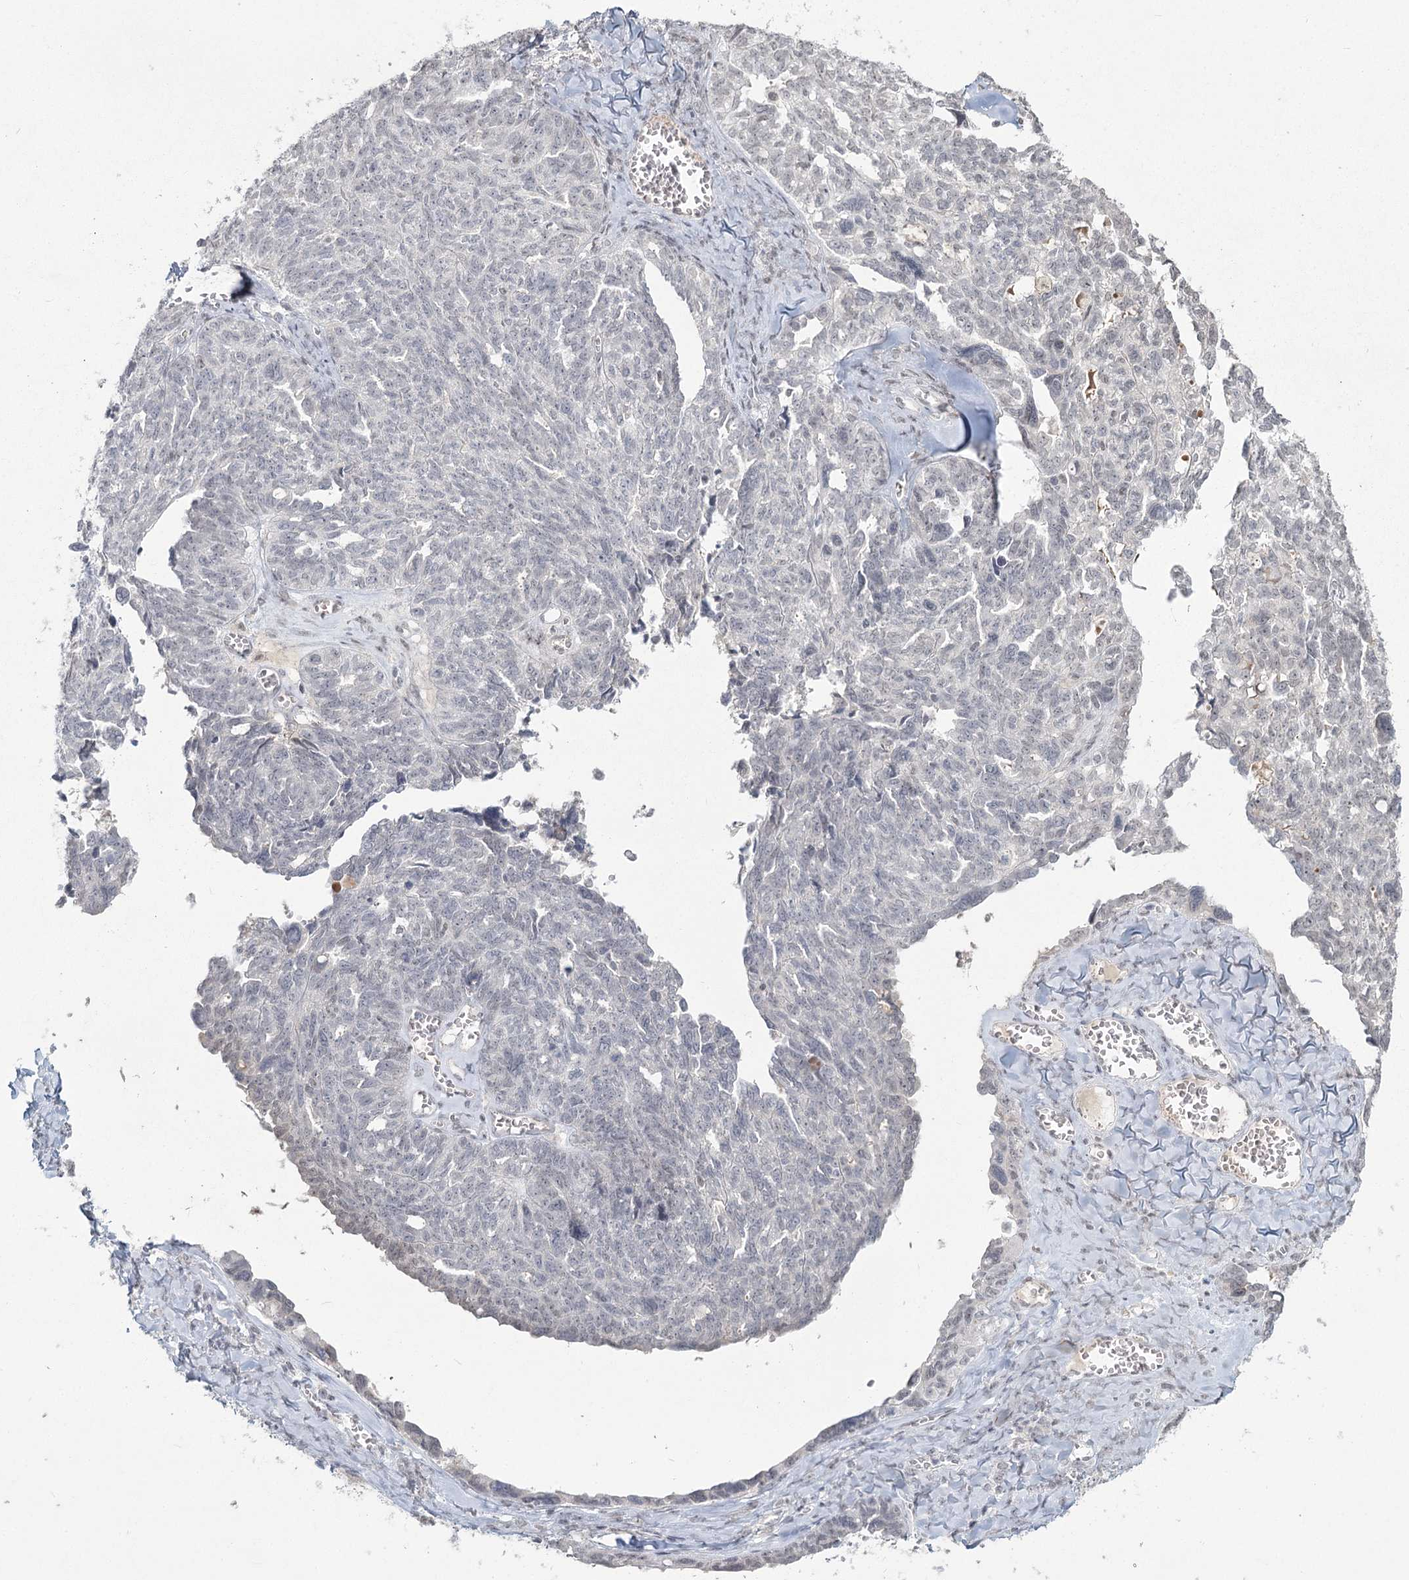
{"staining": {"intensity": "negative", "quantity": "none", "location": "none"}, "tissue": "ovarian cancer", "cell_type": "Tumor cells", "image_type": "cancer", "snomed": [{"axis": "morphology", "description": "Cystadenocarcinoma, serous, NOS"}, {"axis": "topography", "description": "Ovary"}], "caption": "Immunohistochemical staining of ovarian cancer exhibits no significant expression in tumor cells.", "gene": "LY6G5C", "patient": {"sex": "female", "age": 79}}